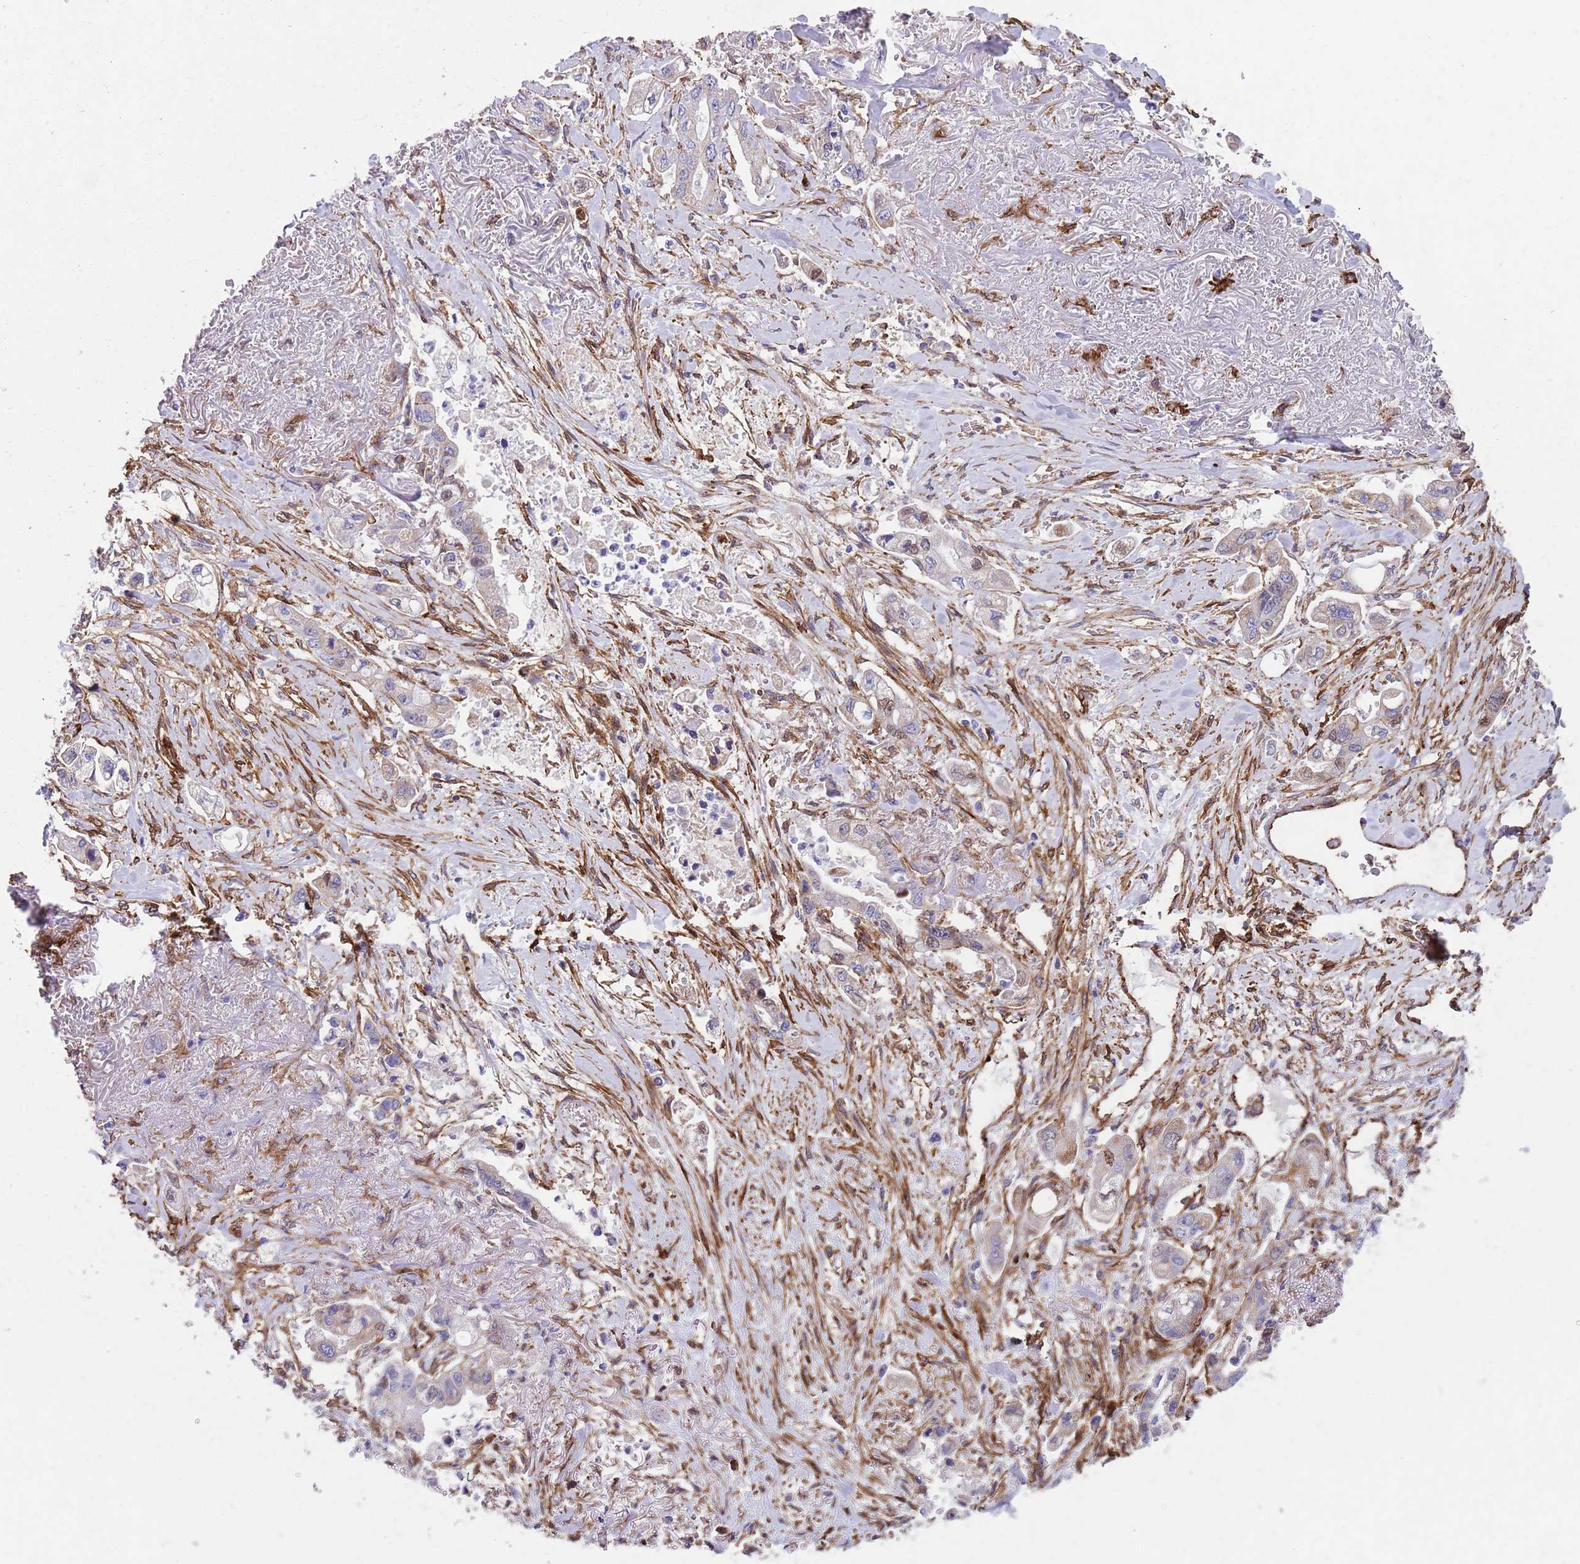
{"staining": {"intensity": "negative", "quantity": "none", "location": "none"}, "tissue": "stomach cancer", "cell_type": "Tumor cells", "image_type": "cancer", "snomed": [{"axis": "morphology", "description": "Adenocarcinoma, NOS"}, {"axis": "topography", "description": "Stomach"}], "caption": "Immunohistochemical staining of human stomach cancer reveals no significant positivity in tumor cells.", "gene": "CAV2", "patient": {"sex": "male", "age": 62}}